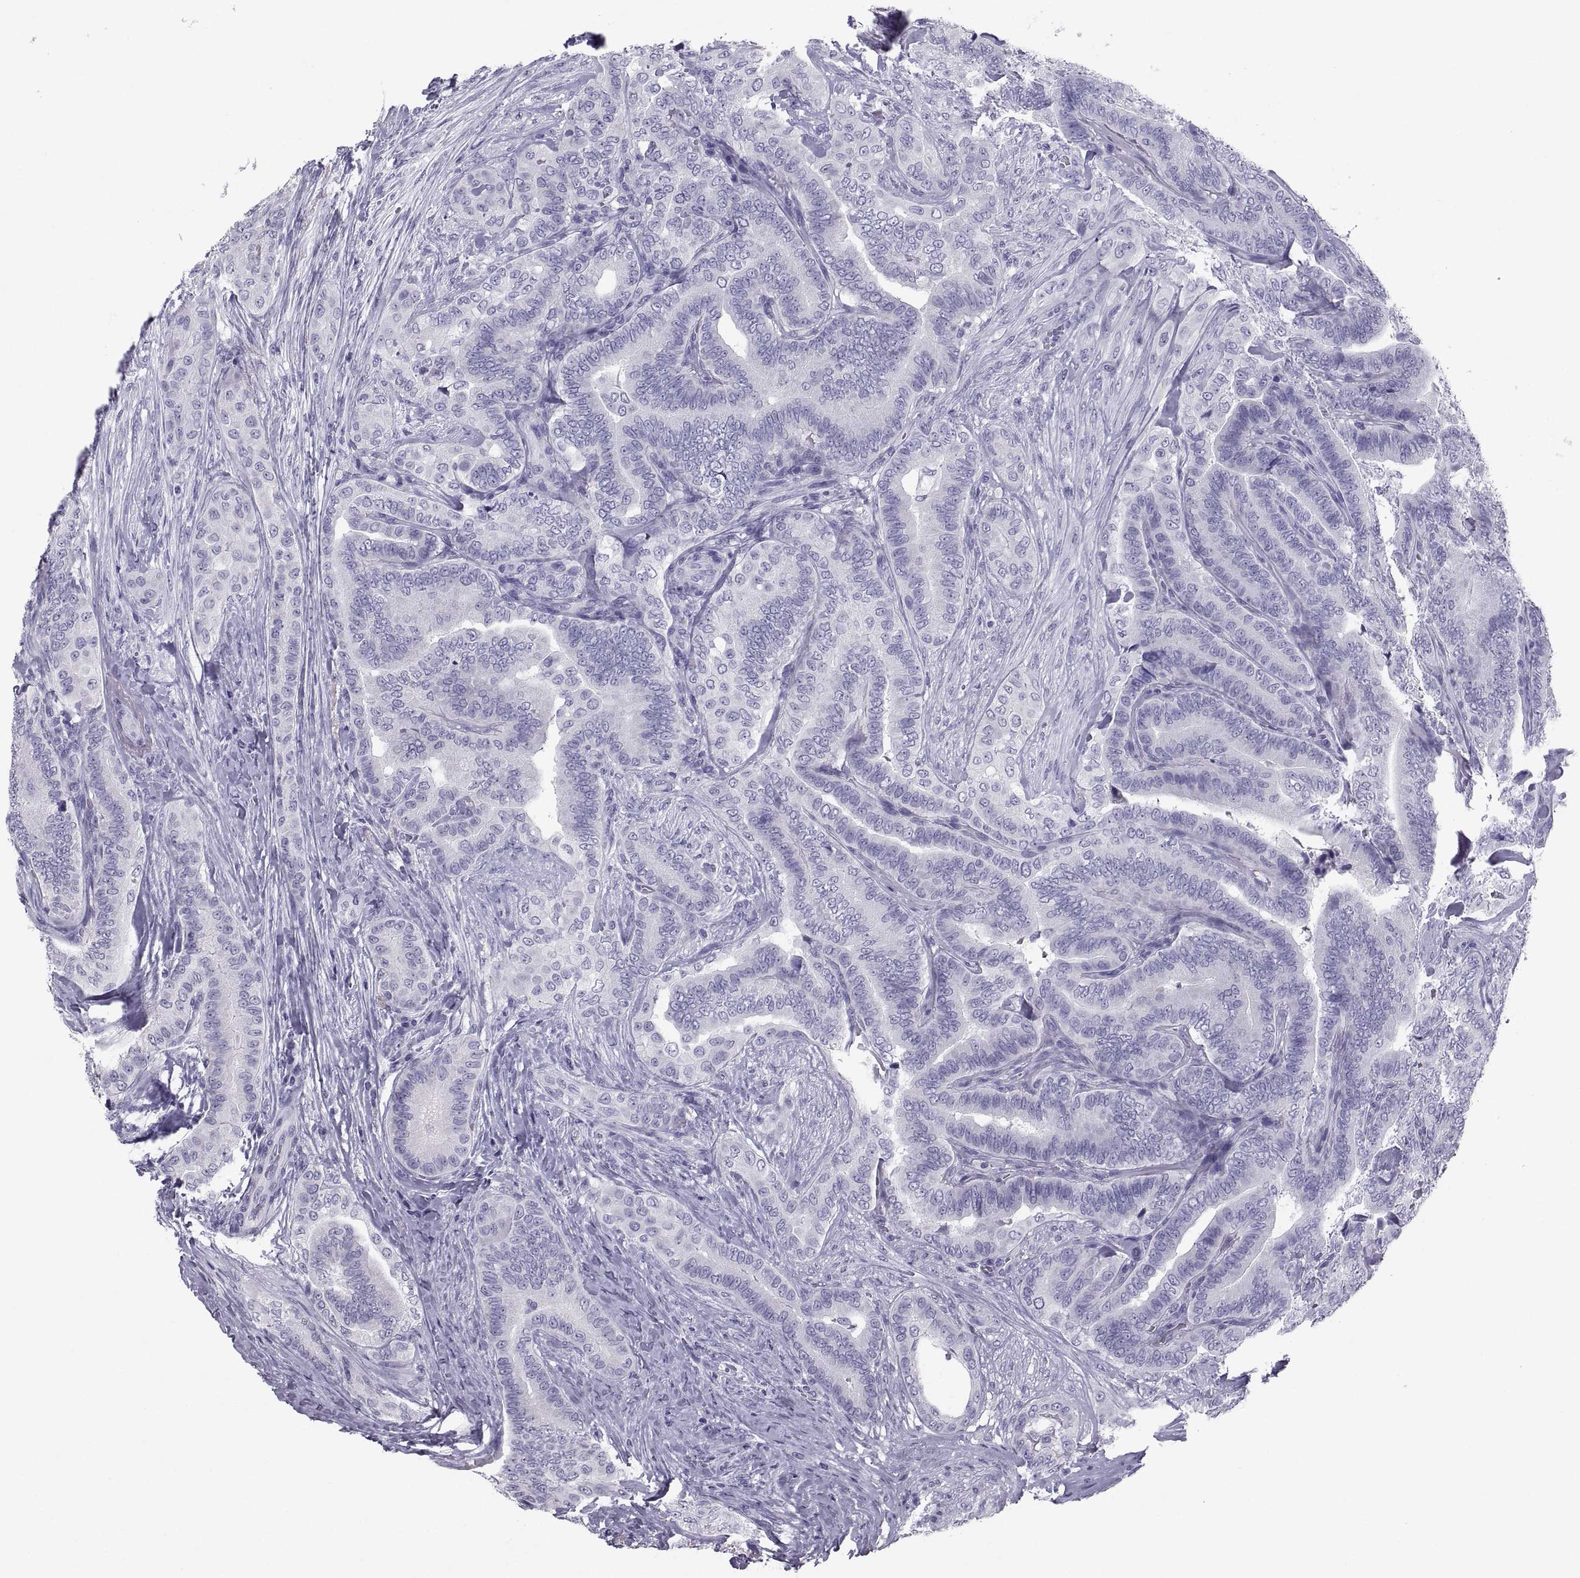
{"staining": {"intensity": "negative", "quantity": "none", "location": "none"}, "tissue": "thyroid cancer", "cell_type": "Tumor cells", "image_type": "cancer", "snomed": [{"axis": "morphology", "description": "Papillary adenocarcinoma, NOS"}, {"axis": "topography", "description": "Thyroid gland"}], "caption": "DAB (3,3'-diaminobenzidine) immunohistochemical staining of thyroid cancer demonstrates no significant expression in tumor cells.", "gene": "PCSK1N", "patient": {"sex": "male", "age": 61}}